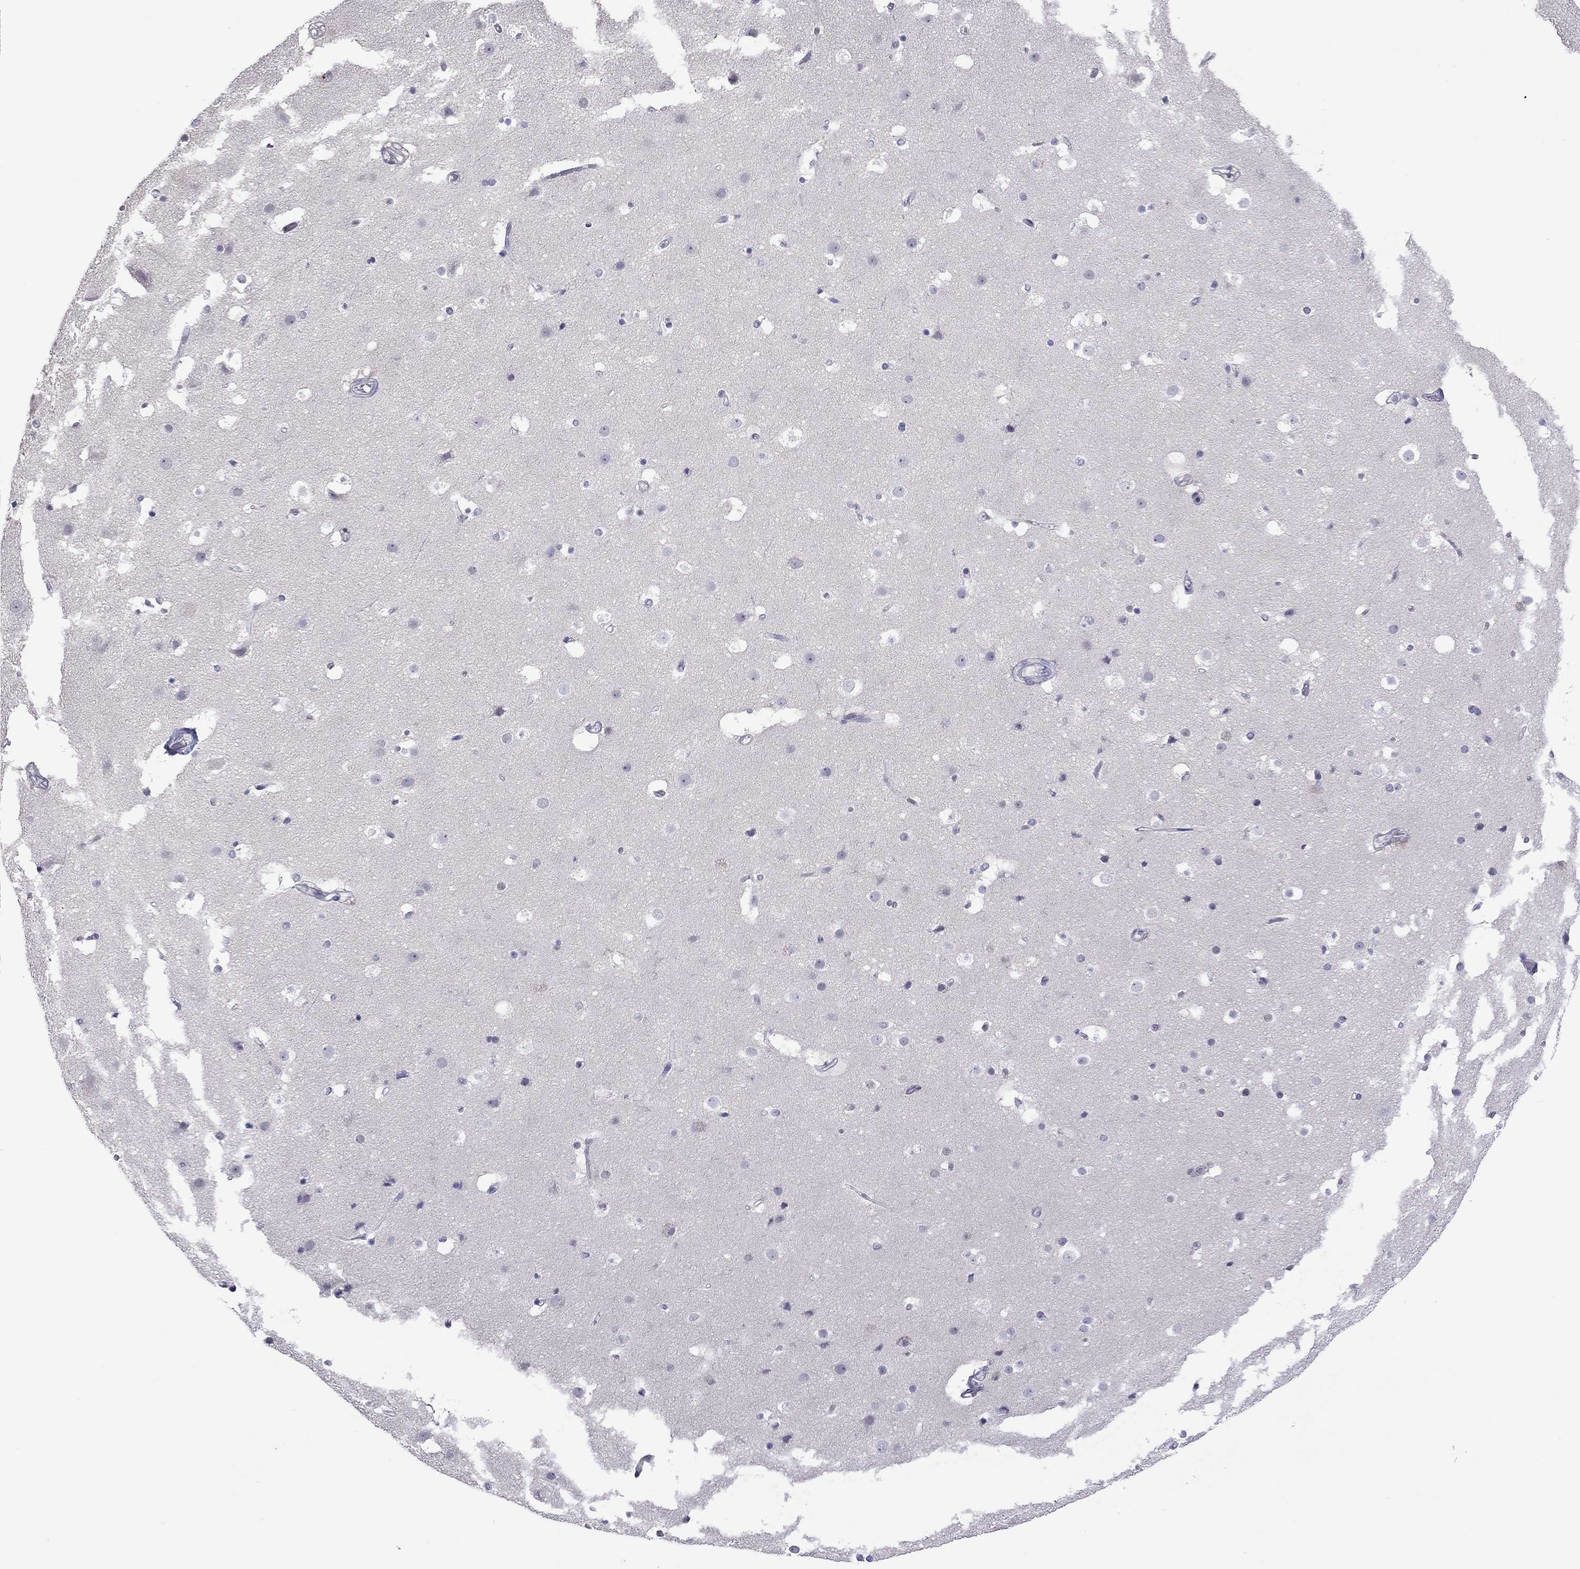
{"staining": {"intensity": "negative", "quantity": "none", "location": "none"}, "tissue": "cerebral cortex", "cell_type": "Endothelial cells", "image_type": "normal", "snomed": [{"axis": "morphology", "description": "Normal tissue, NOS"}, {"axis": "topography", "description": "Cerebral cortex"}], "caption": "Cerebral cortex stained for a protein using immunohistochemistry (IHC) reveals no positivity endothelial cells.", "gene": "PPP1R3A", "patient": {"sex": "female", "age": 52}}